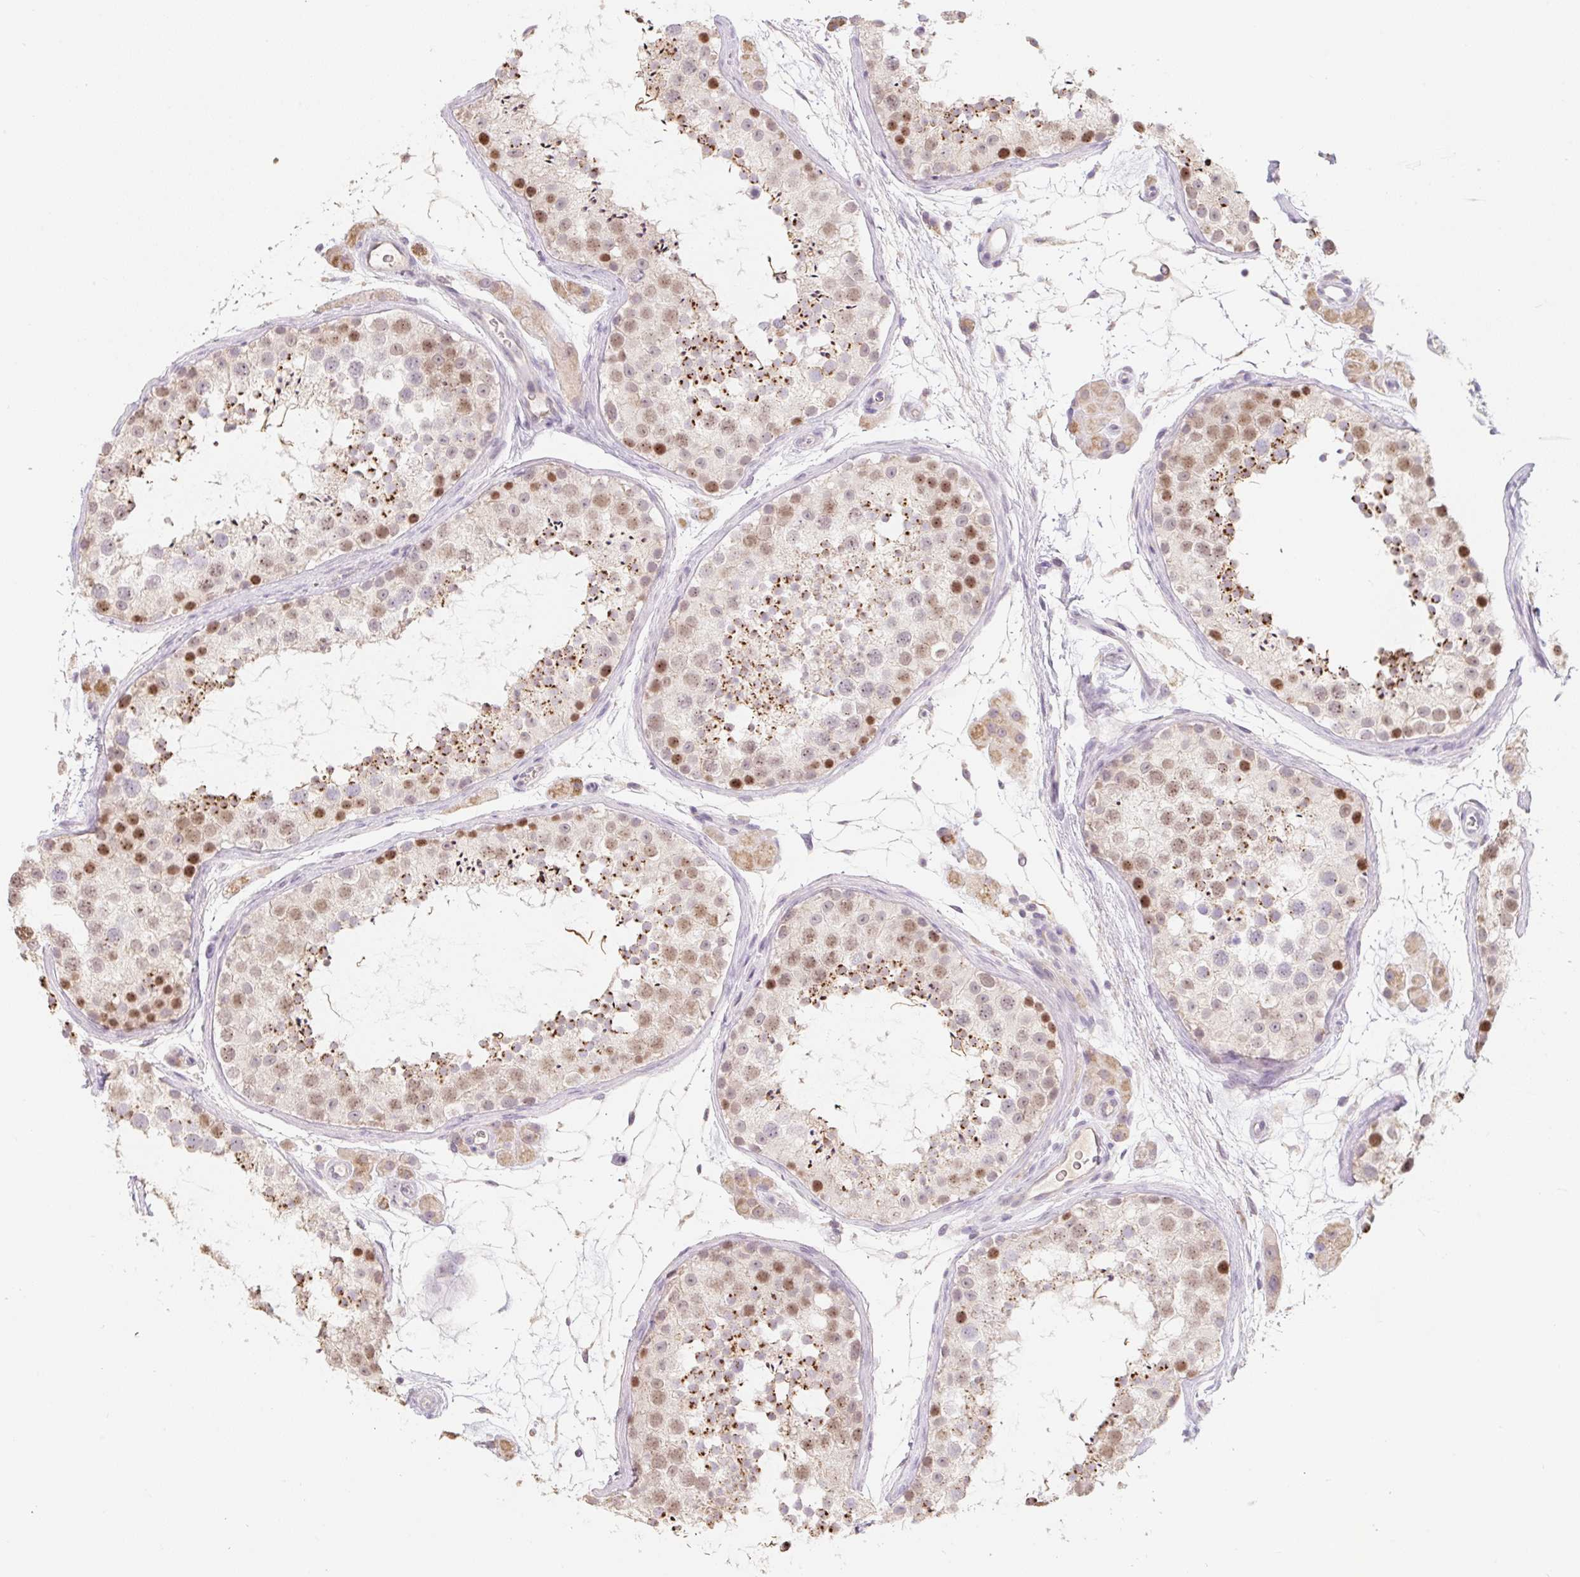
{"staining": {"intensity": "strong", "quantity": "25%-75%", "location": "cytoplasmic/membranous,nuclear"}, "tissue": "testis", "cell_type": "Cells in seminiferous ducts", "image_type": "normal", "snomed": [{"axis": "morphology", "description": "Normal tissue, NOS"}, {"axis": "topography", "description": "Testis"}], "caption": "Benign testis demonstrates strong cytoplasmic/membranous,nuclear staining in about 25%-75% of cells in seminiferous ducts, visualized by immunohistochemistry.", "gene": "MIA2", "patient": {"sex": "male", "age": 41}}